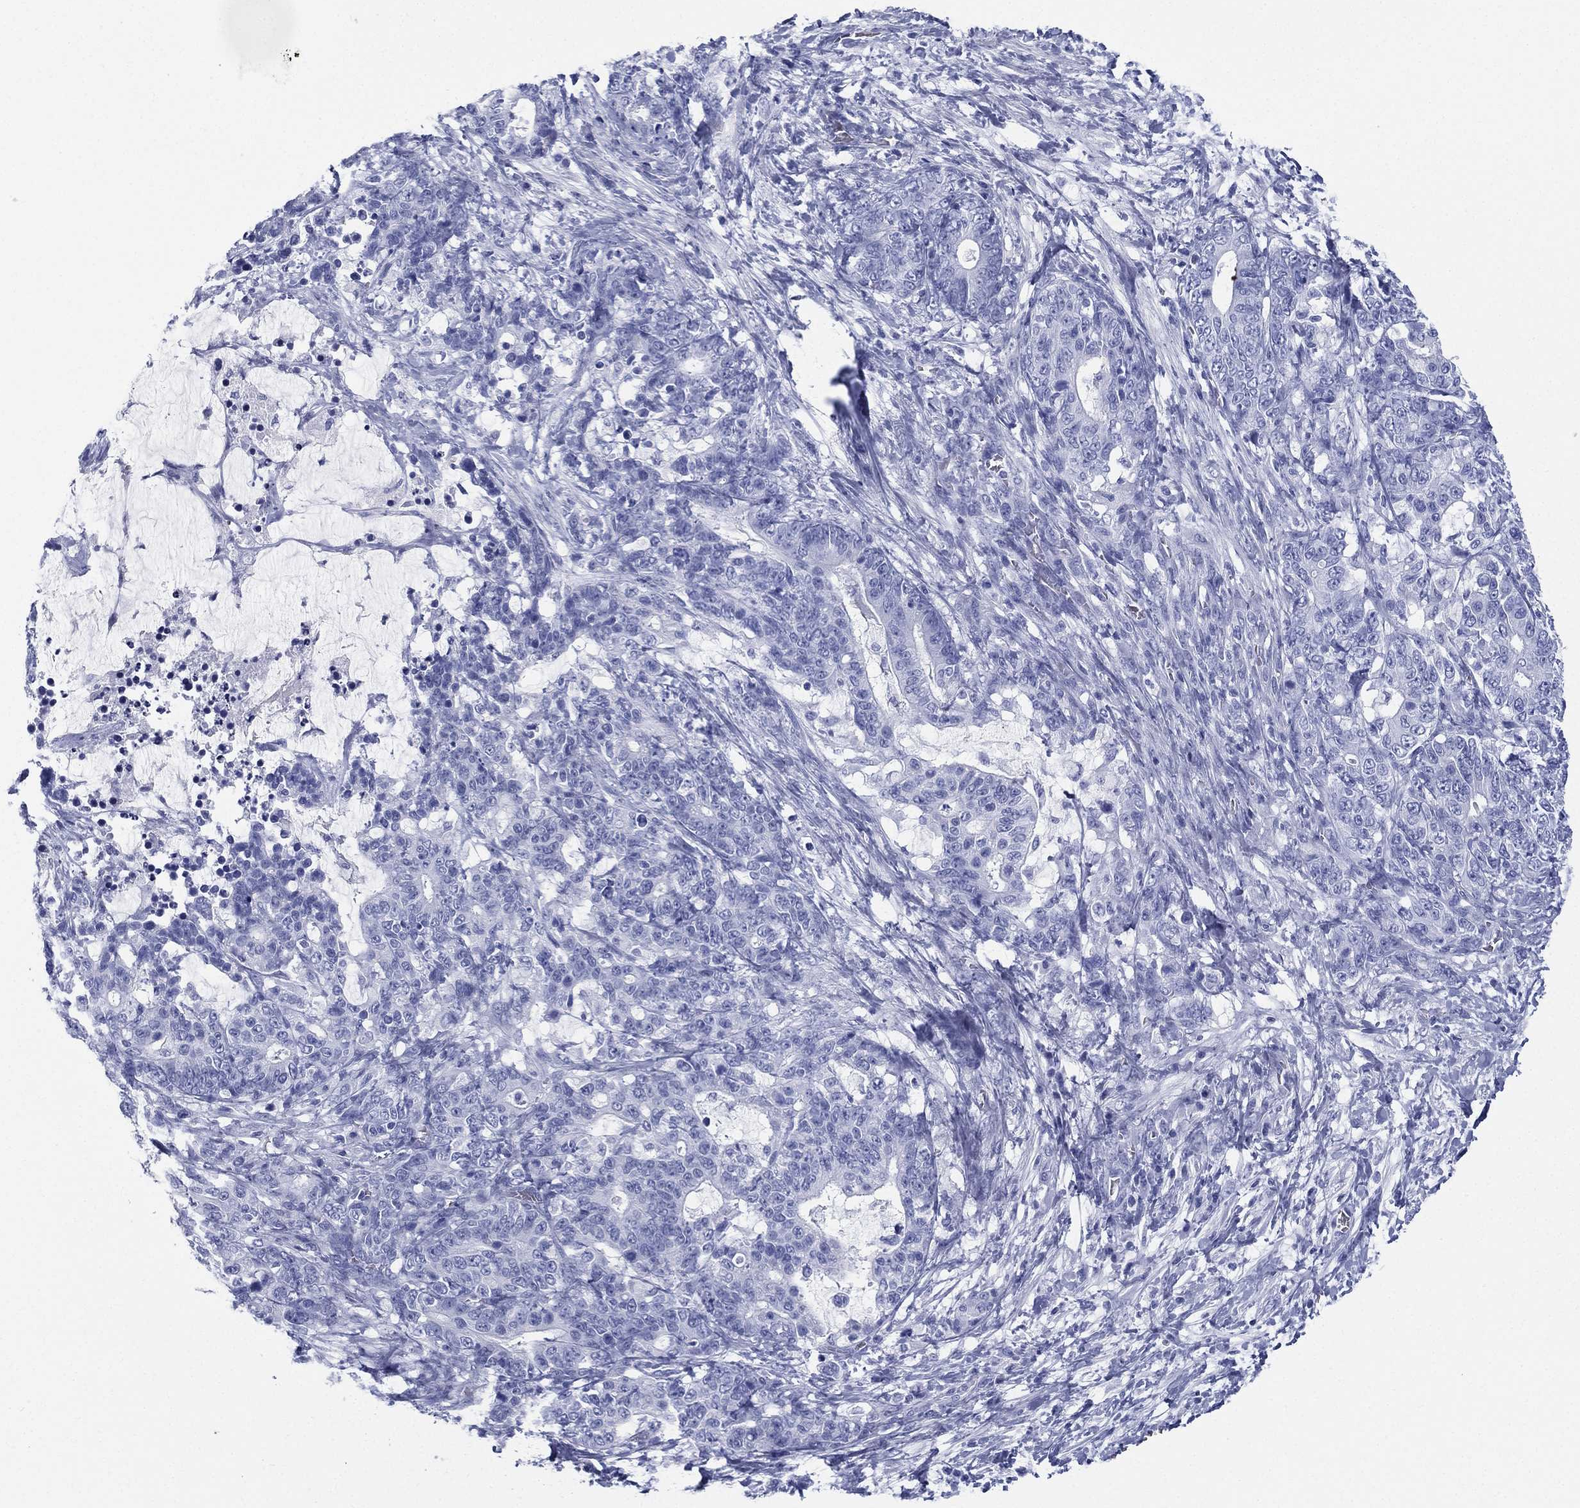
{"staining": {"intensity": "negative", "quantity": "none", "location": "none"}, "tissue": "stomach cancer", "cell_type": "Tumor cells", "image_type": "cancer", "snomed": [{"axis": "morphology", "description": "Normal tissue, NOS"}, {"axis": "morphology", "description": "Adenocarcinoma, NOS"}, {"axis": "topography", "description": "Stomach"}], "caption": "Immunohistochemistry (IHC) of stomach cancer exhibits no expression in tumor cells. (DAB (3,3'-diaminobenzidine) immunohistochemistry visualized using brightfield microscopy, high magnification).", "gene": "RSPH4A", "patient": {"sex": "female", "age": 64}}